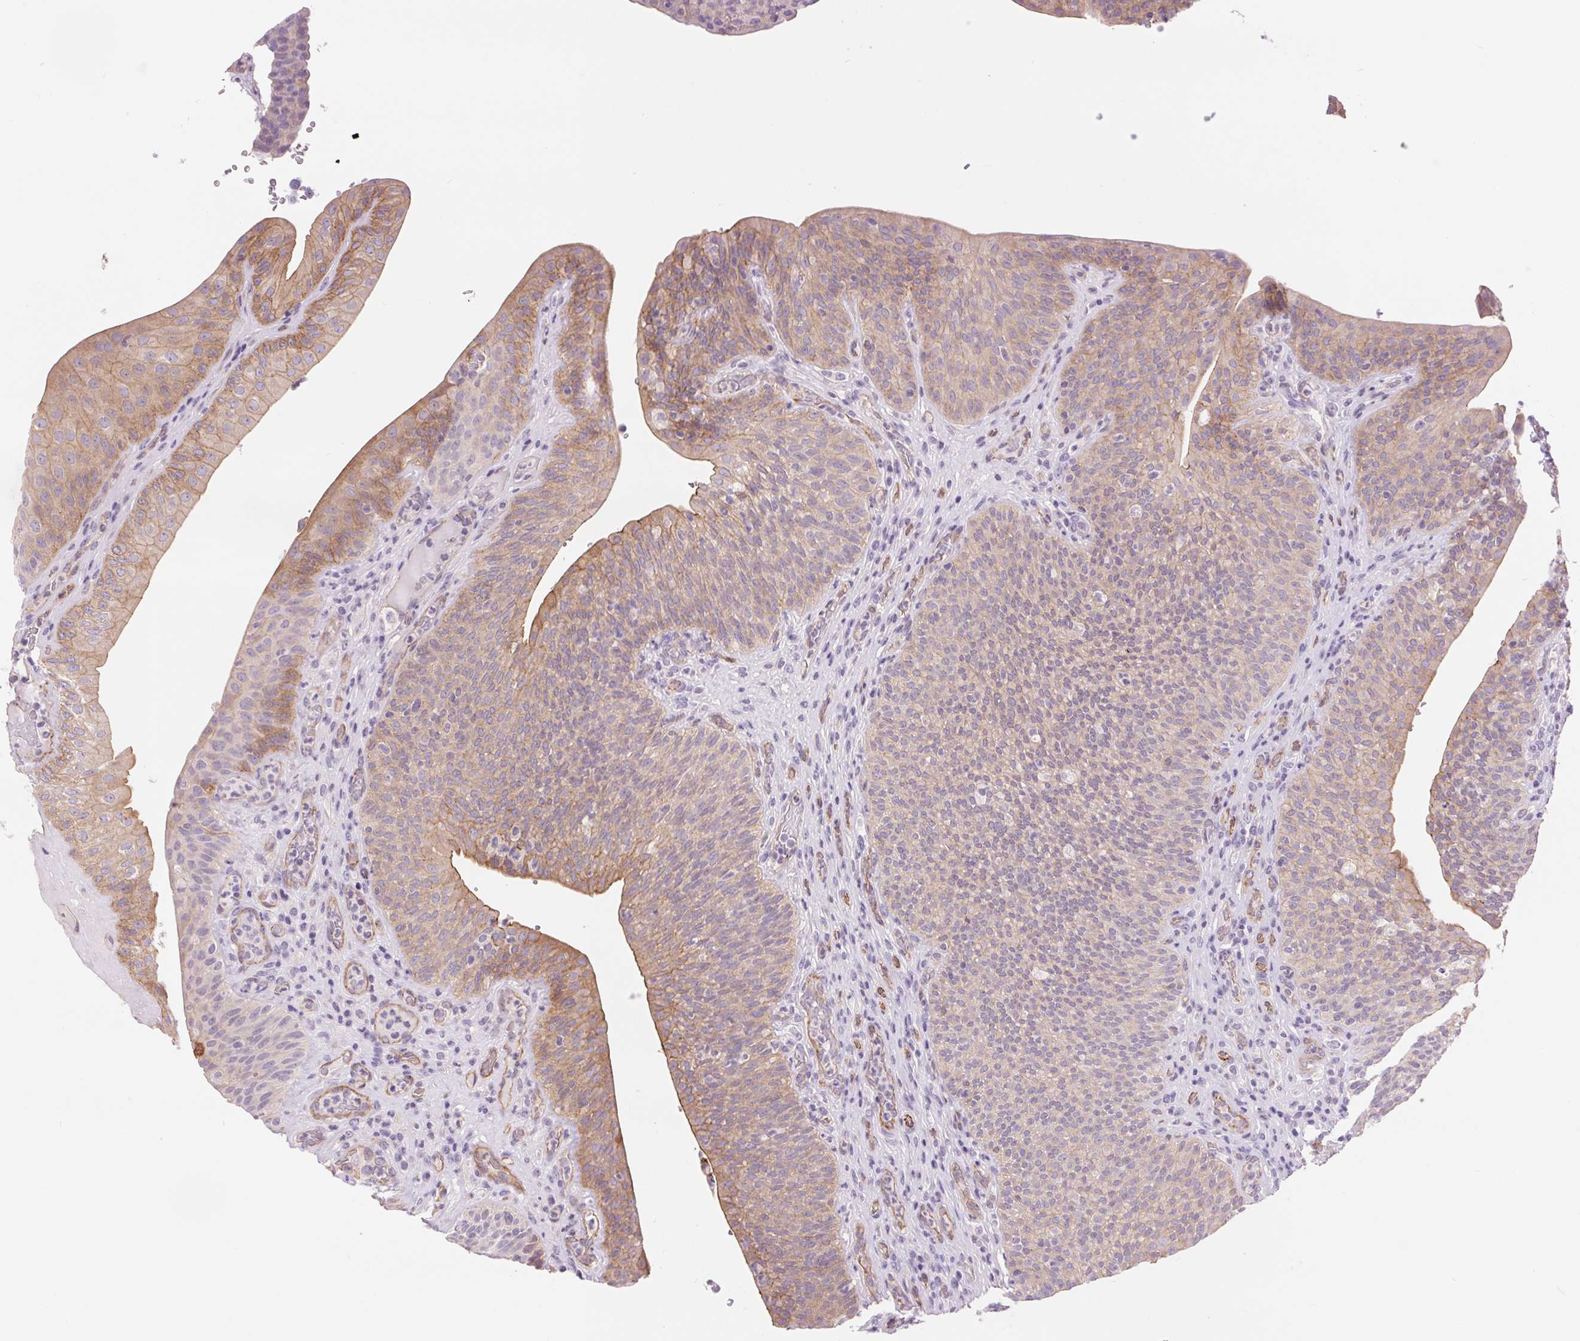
{"staining": {"intensity": "moderate", "quantity": "25%-75%", "location": "cytoplasmic/membranous"}, "tissue": "urinary bladder", "cell_type": "Urothelial cells", "image_type": "normal", "snomed": [{"axis": "morphology", "description": "Normal tissue, NOS"}, {"axis": "topography", "description": "Urinary bladder"}, {"axis": "topography", "description": "Peripheral nerve tissue"}], "caption": "Urinary bladder stained with a brown dye demonstrates moderate cytoplasmic/membranous positive positivity in about 25%-75% of urothelial cells.", "gene": "DIXDC1", "patient": {"sex": "male", "age": 66}}